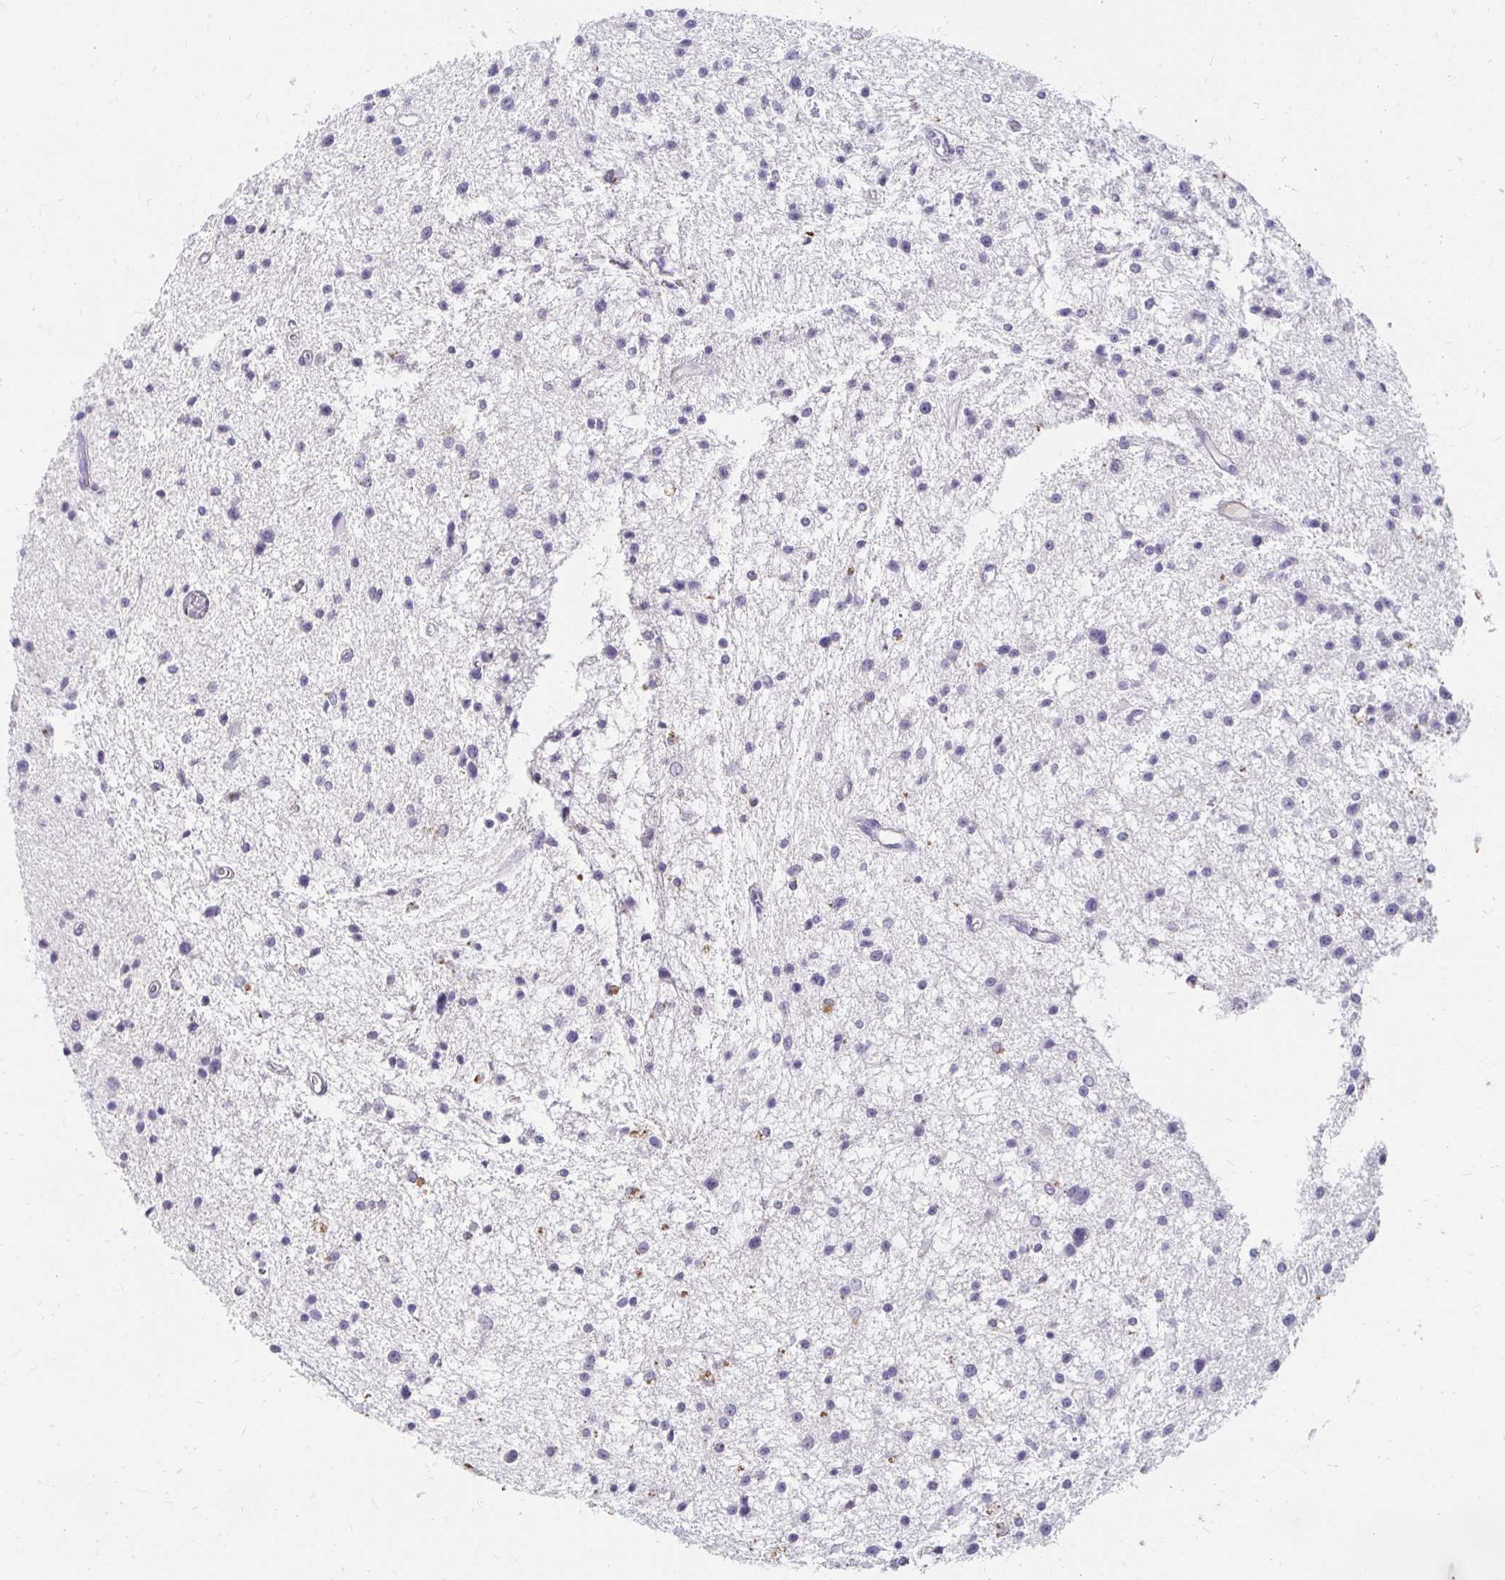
{"staining": {"intensity": "negative", "quantity": "none", "location": "none"}, "tissue": "glioma", "cell_type": "Tumor cells", "image_type": "cancer", "snomed": [{"axis": "morphology", "description": "Glioma, malignant, Low grade"}, {"axis": "topography", "description": "Brain"}], "caption": "Immunohistochemistry (IHC) histopathology image of malignant glioma (low-grade) stained for a protein (brown), which demonstrates no staining in tumor cells.", "gene": "GK2", "patient": {"sex": "male", "age": 43}}